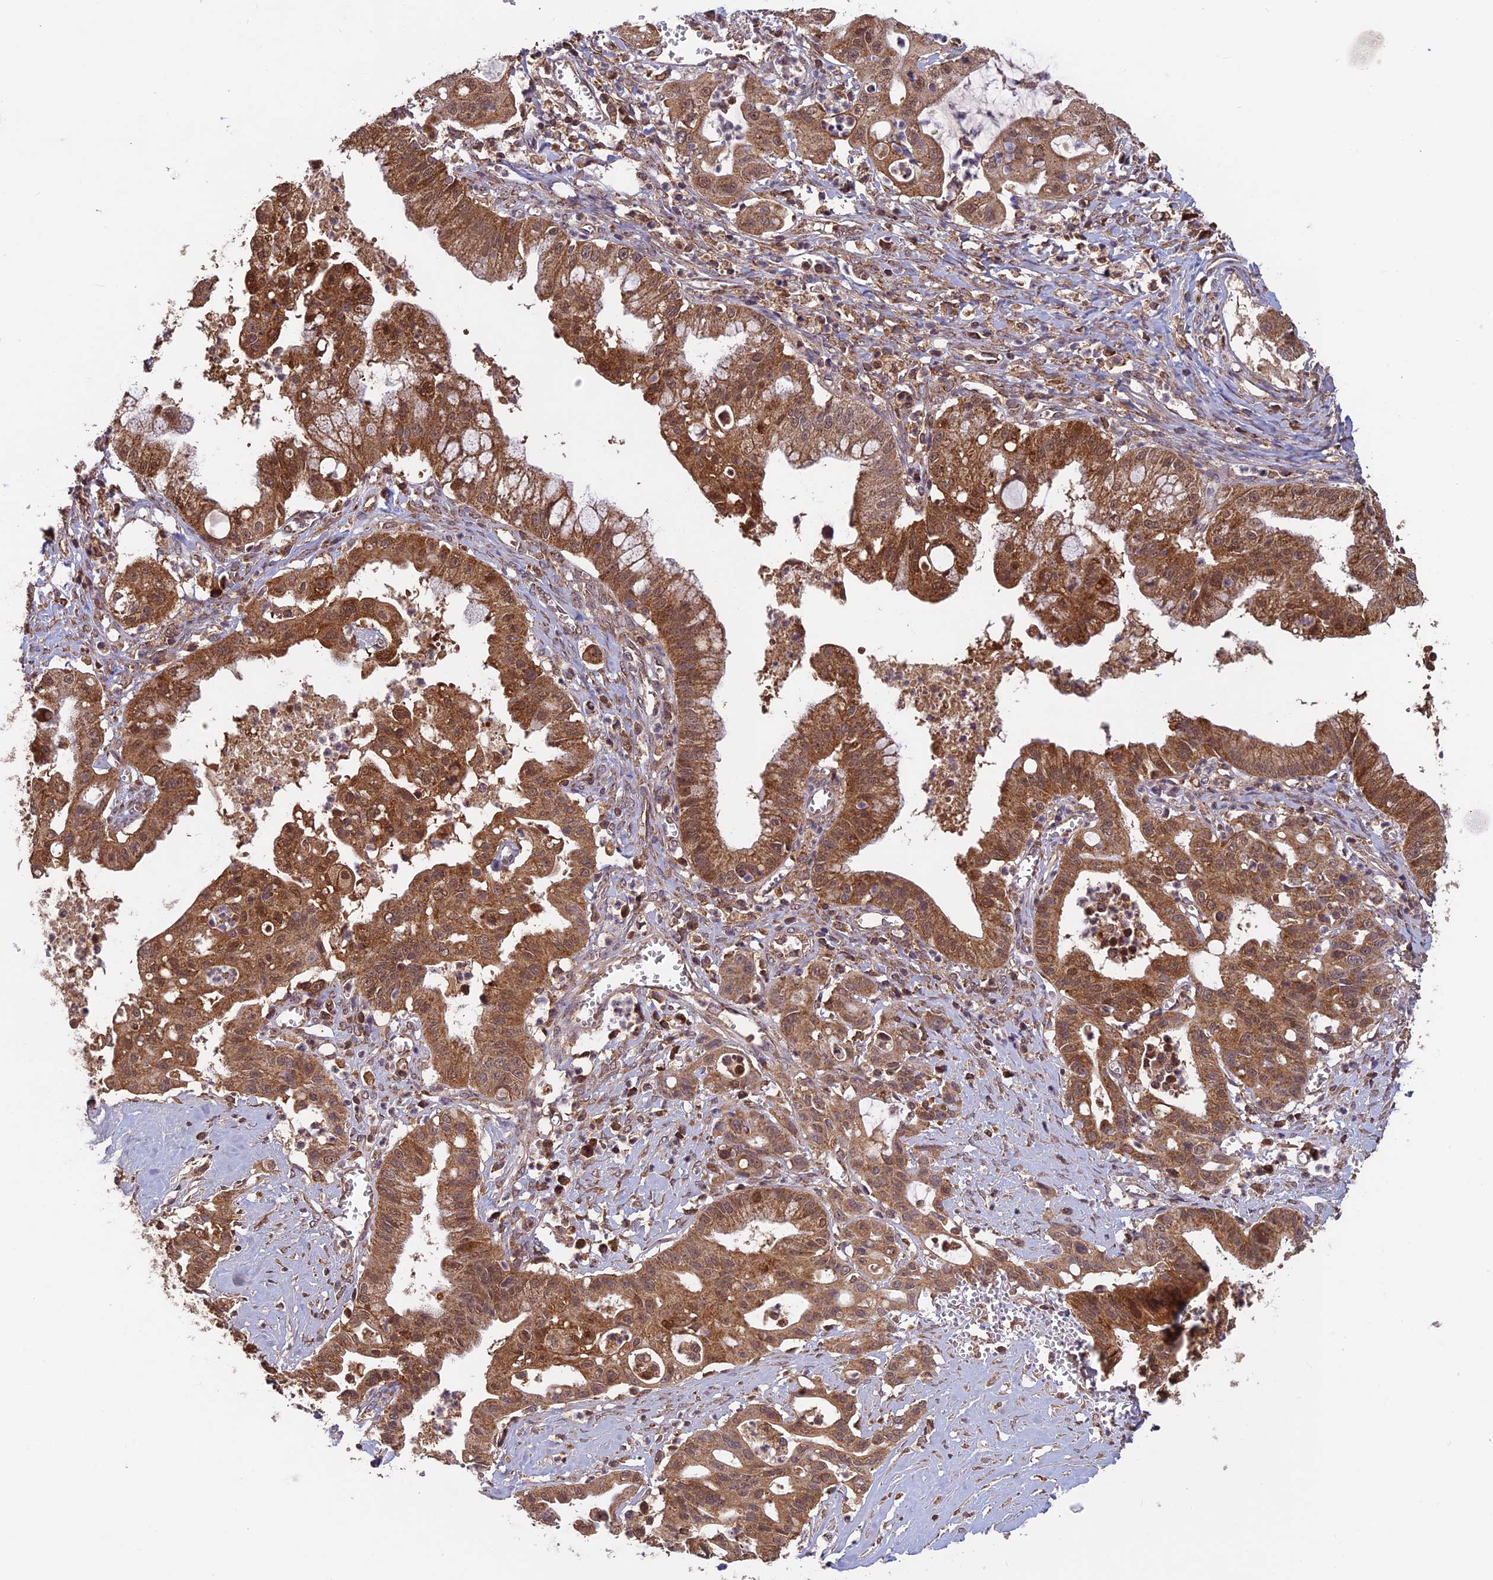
{"staining": {"intensity": "moderate", "quantity": ">75%", "location": "cytoplasmic/membranous"}, "tissue": "ovarian cancer", "cell_type": "Tumor cells", "image_type": "cancer", "snomed": [{"axis": "morphology", "description": "Cystadenocarcinoma, mucinous, NOS"}, {"axis": "topography", "description": "Ovary"}], "caption": "Immunohistochemical staining of human ovarian mucinous cystadenocarcinoma exhibits moderate cytoplasmic/membranous protein staining in about >75% of tumor cells.", "gene": "CCDC15", "patient": {"sex": "female", "age": 70}}